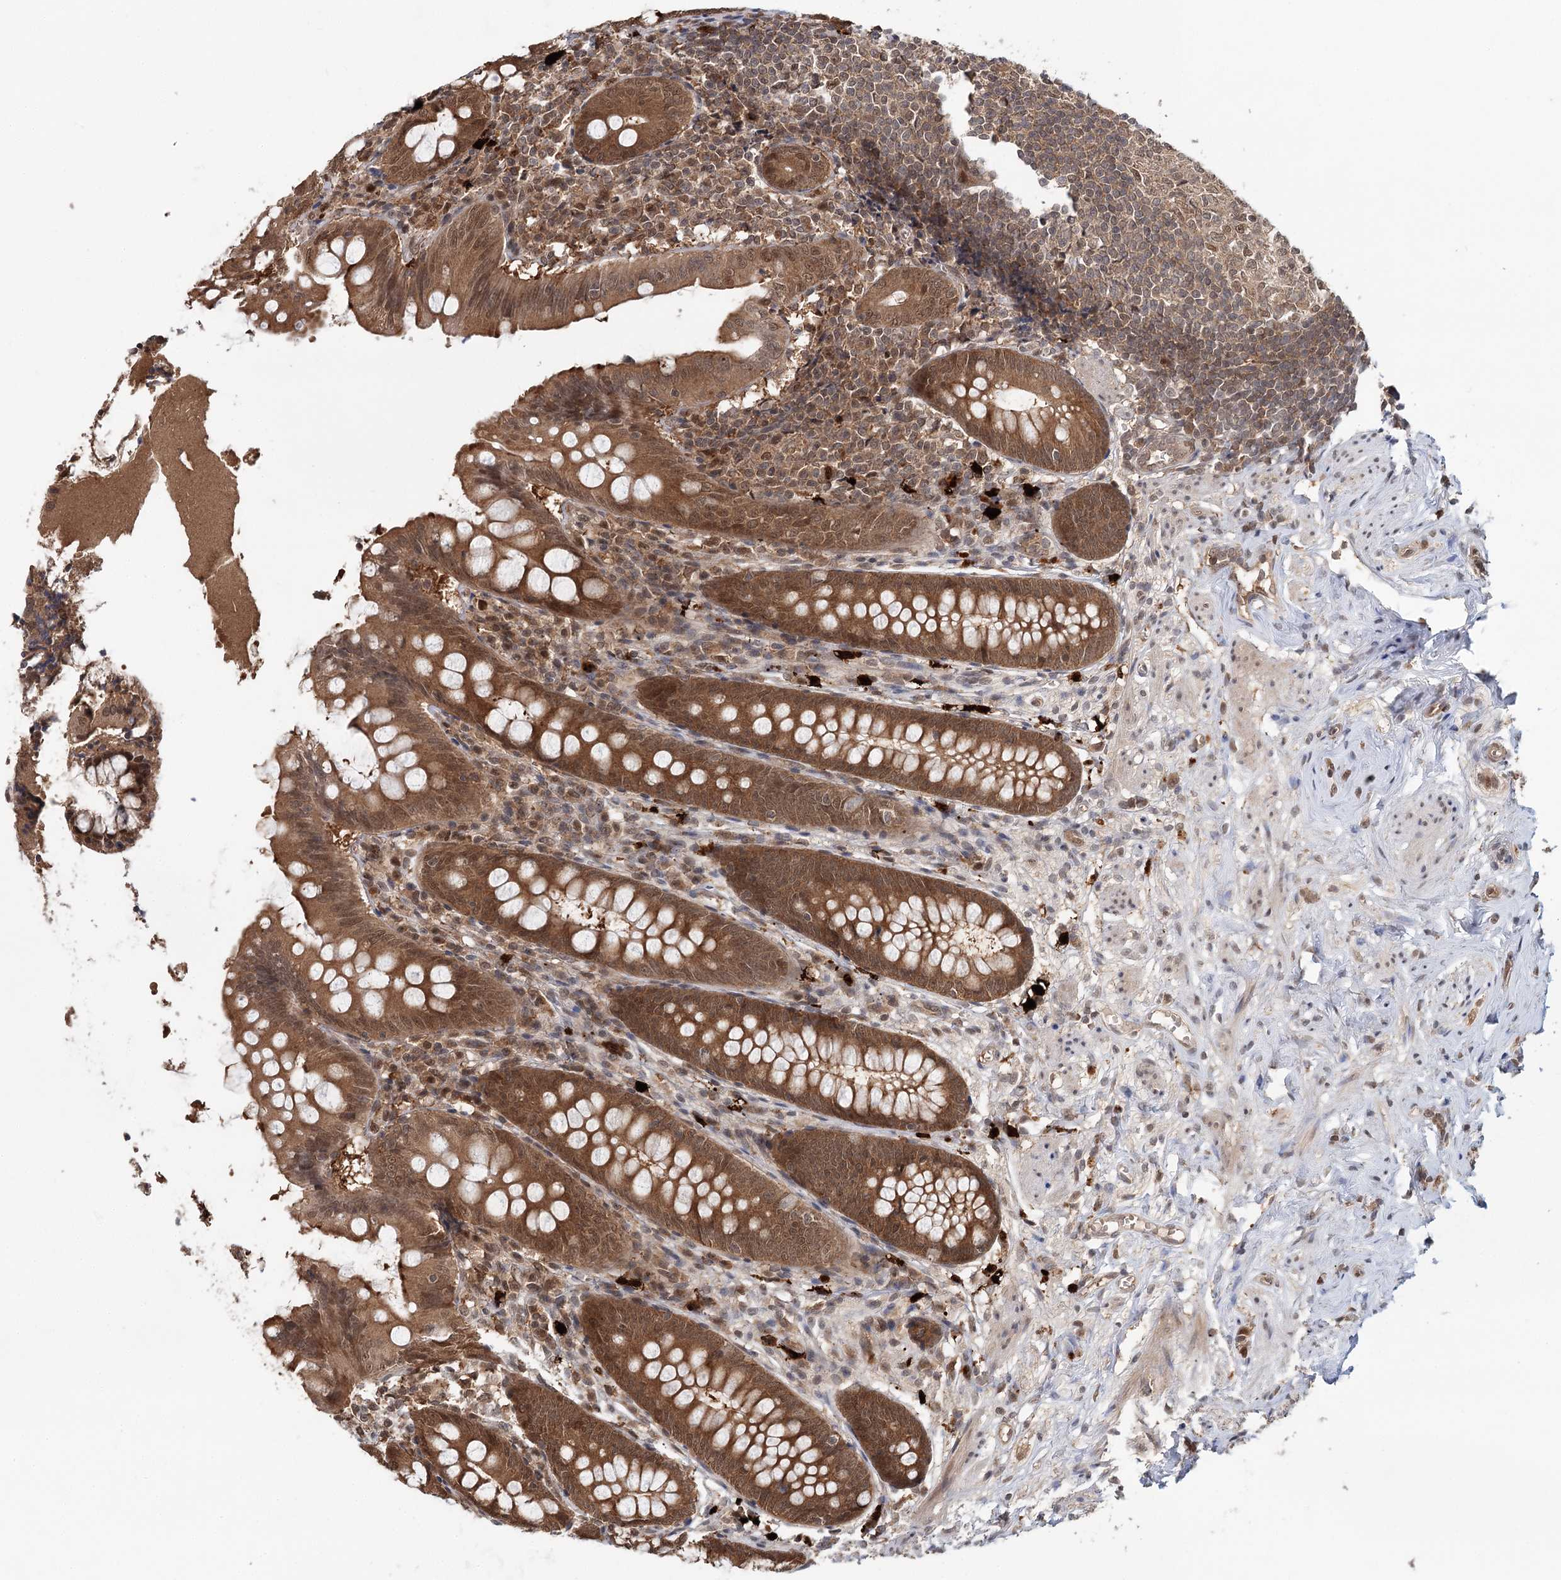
{"staining": {"intensity": "moderate", "quantity": ">75%", "location": "cytoplasmic/membranous,nuclear"}, "tissue": "appendix", "cell_type": "Glandular cells", "image_type": "normal", "snomed": [{"axis": "morphology", "description": "Normal tissue, NOS"}, {"axis": "topography", "description": "Appendix"}], "caption": "Moderate cytoplasmic/membranous,nuclear staining is seen in approximately >75% of glandular cells in unremarkable appendix.", "gene": "N6AMT1", "patient": {"sex": "female", "age": 51}}